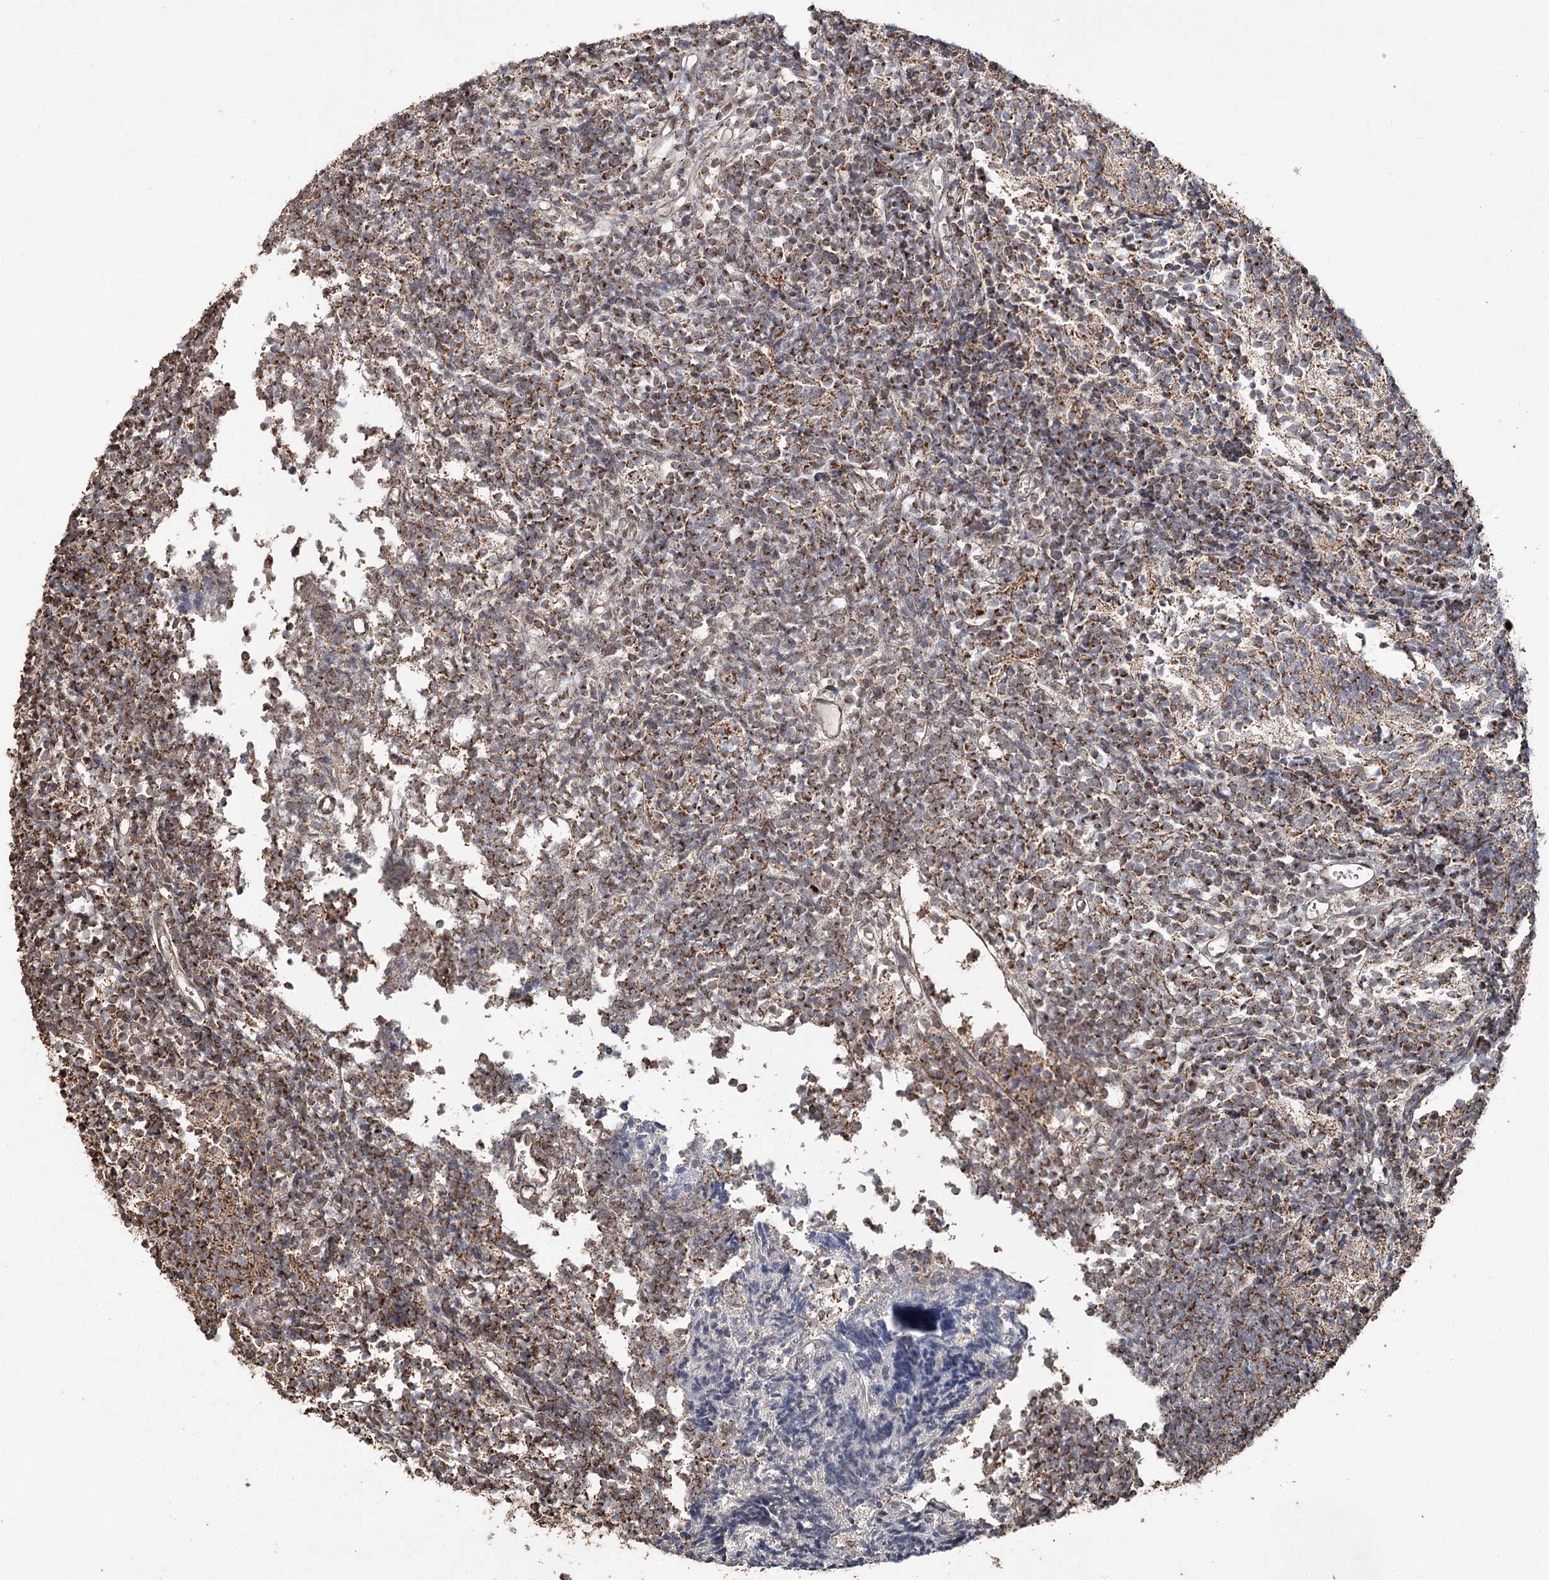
{"staining": {"intensity": "moderate", "quantity": "25%-75%", "location": "cytoplasmic/membranous"}, "tissue": "glioma", "cell_type": "Tumor cells", "image_type": "cancer", "snomed": [{"axis": "morphology", "description": "Glioma, malignant, Low grade"}, {"axis": "topography", "description": "Brain"}], "caption": "Moderate cytoplasmic/membranous expression is present in about 25%-75% of tumor cells in glioma.", "gene": "SLF2", "patient": {"sex": "female", "age": 1}}